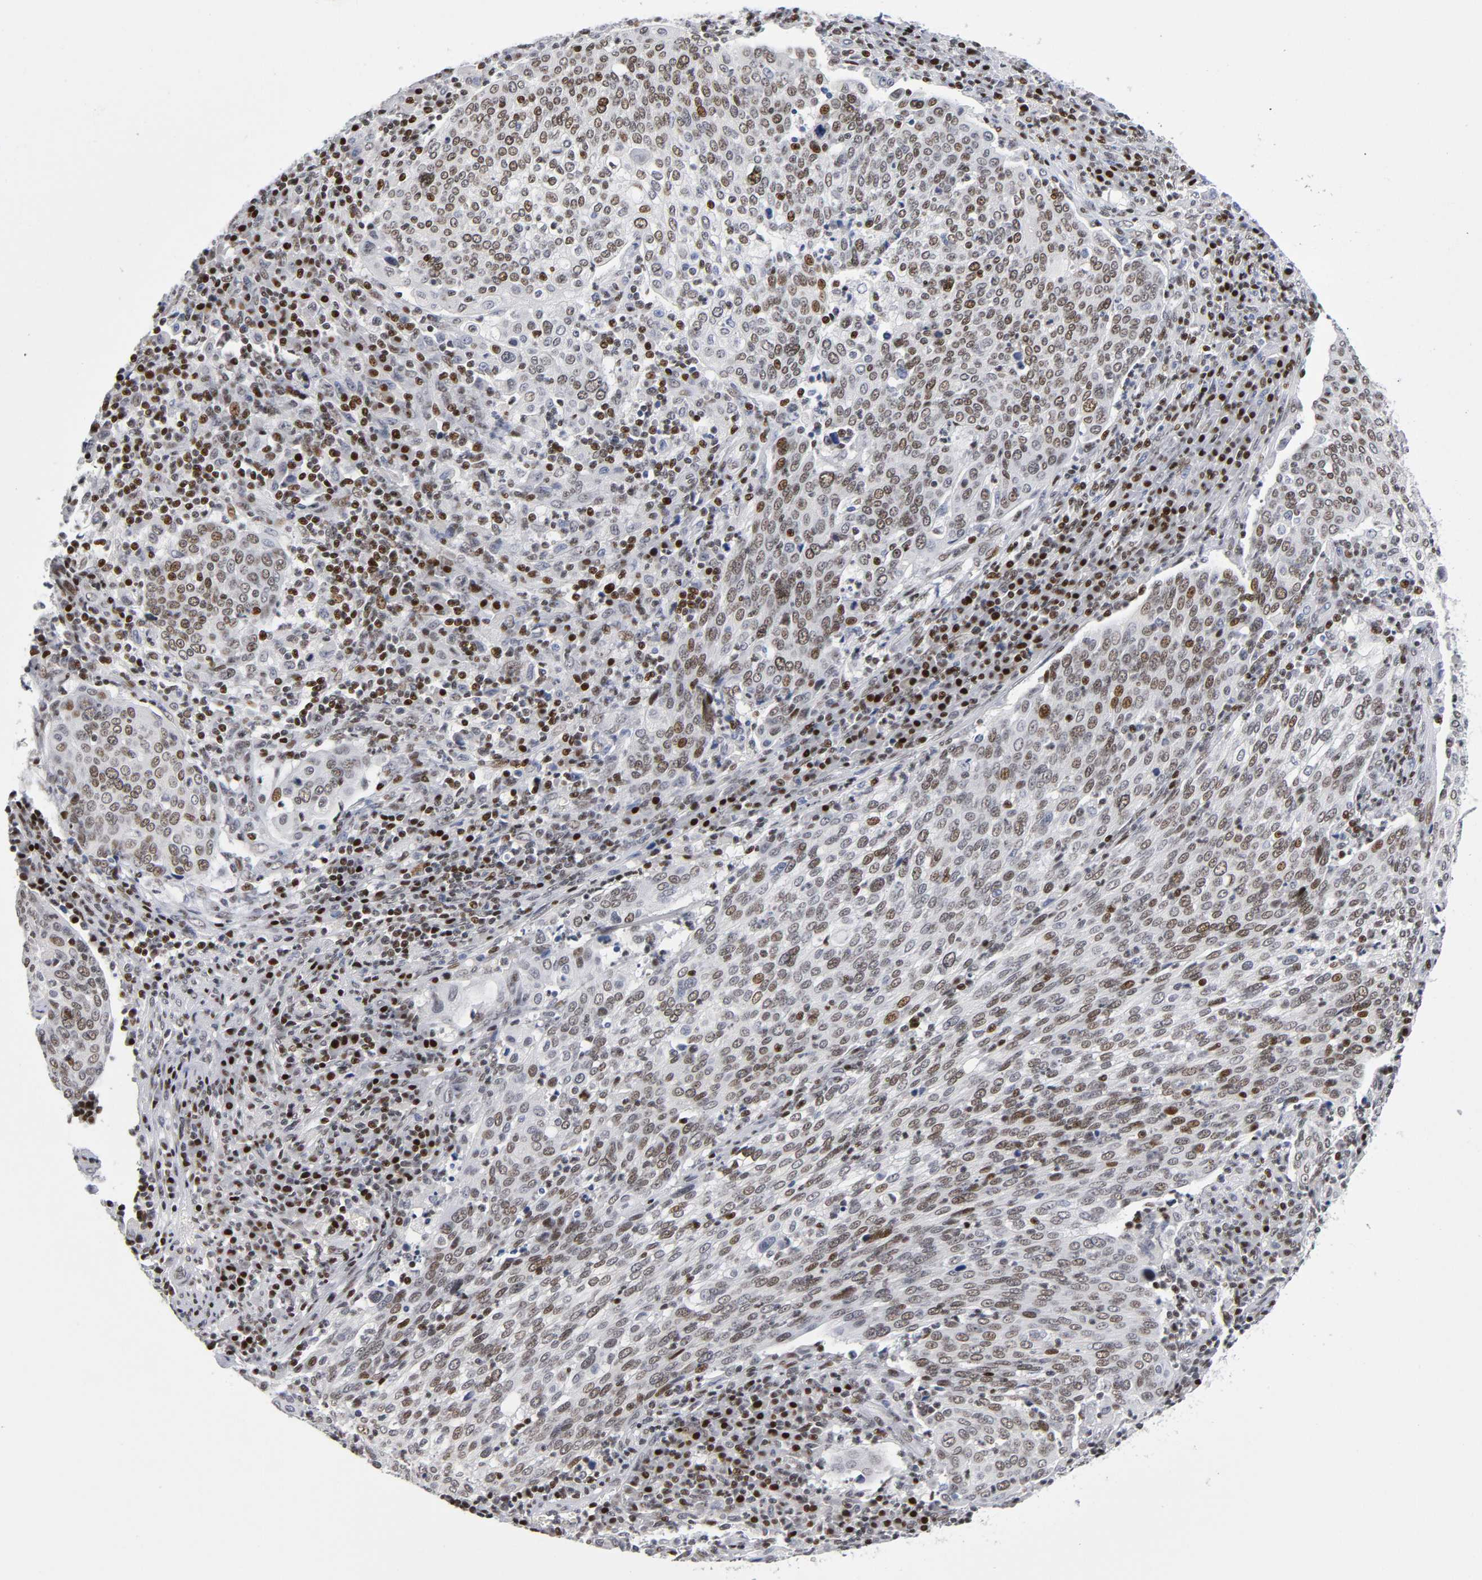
{"staining": {"intensity": "moderate", "quantity": ">75%", "location": "nuclear"}, "tissue": "cervical cancer", "cell_type": "Tumor cells", "image_type": "cancer", "snomed": [{"axis": "morphology", "description": "Squamous cell carcinoma, NOS"}, {"axis": "topography", "description": "Cervix"}], "caption": "Moderate nuclear protein staining is identified in approximately >75% of tumor cells in cervical cancer (squamous cell carcinoma).", "gene": "SP3", "patient": {"sex": "female", "age": 40}}